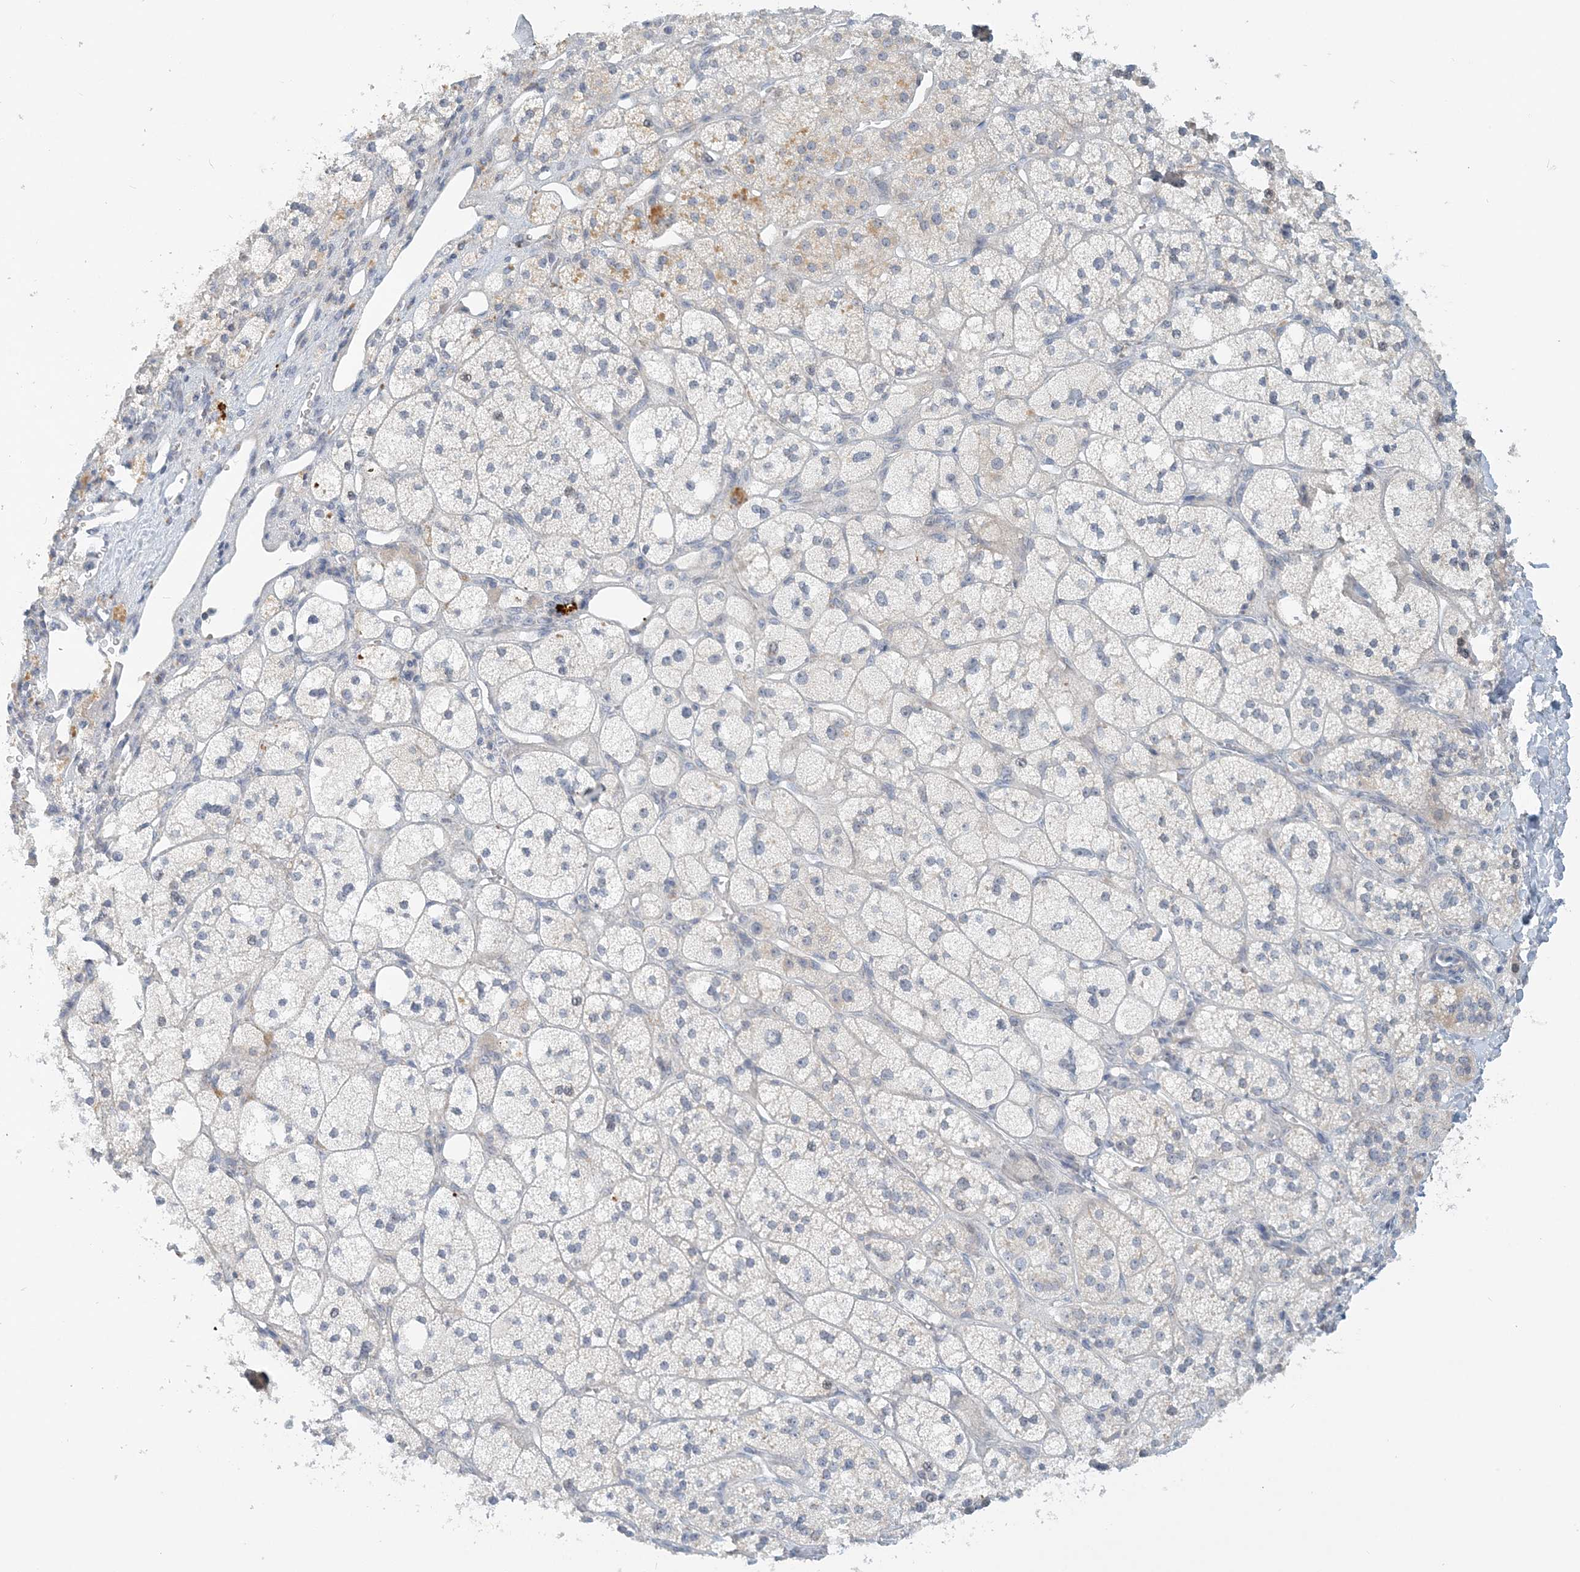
{"staining": {"intensity": "weak", "quantity": "25%-75%", "location": "cytoplasmic/membranous"}, "tissue": "adrenal gland", "cell_type": "Glandular cells", "image_type": "normal", "snomed": [{"axis": "morphology", "description": "Normal tissue, NOS"}, {"axis": "topography", "description": "Adrenal gland"}], "caption": "Benign adrenal gland displays weak cytoplasmic/membranous positivity in about 25%-75% of glandular cells, visualized by immunohistochemistry. (DAB (3,3'-diaminobenzidine) IHC, brown staining for protein, blue staining for nuclei).", "gene": "NAA11", "patient": {"sex": "male", "age": 61}}